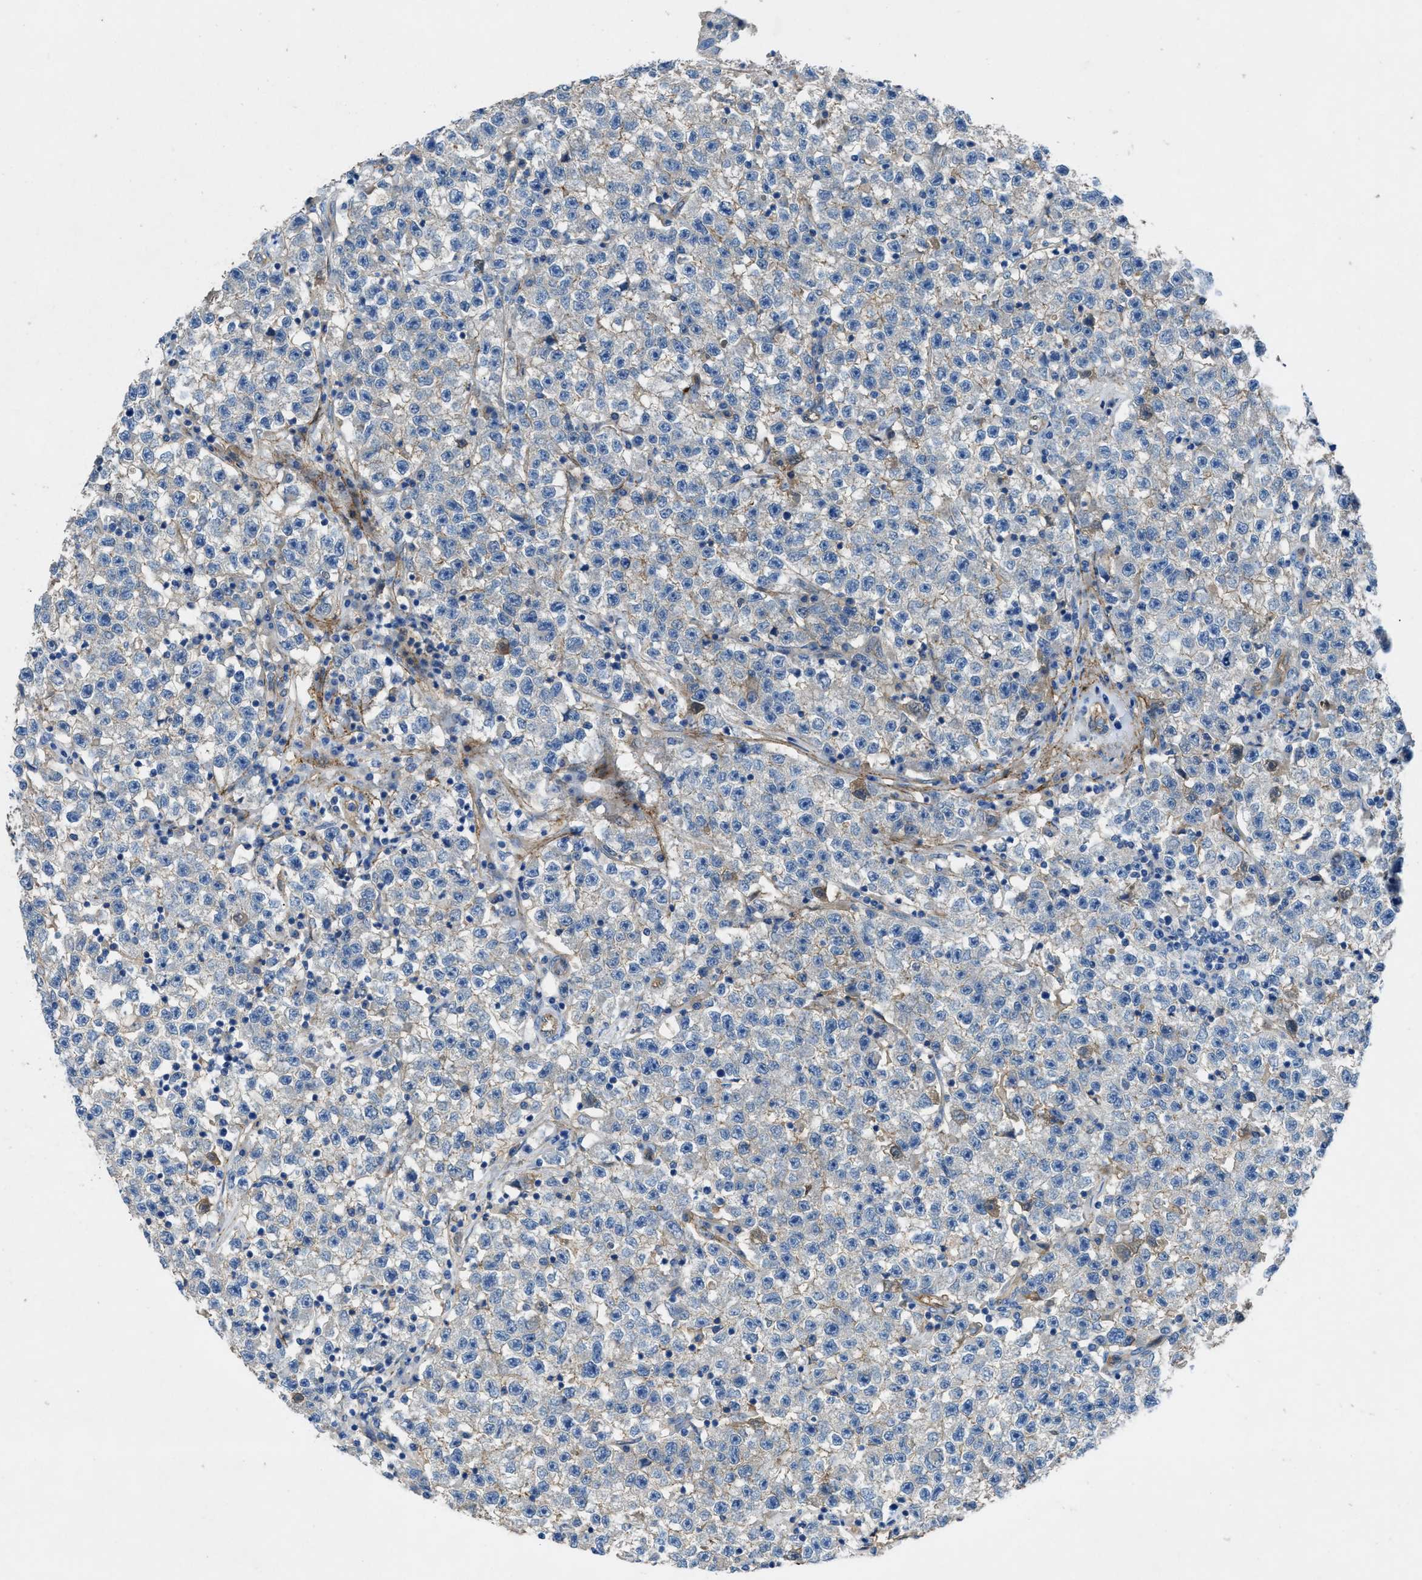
{"staining": {"intensity": "weak", "quantity": "<25%", "location": "cytoplasmic/membranous"}, "tissue": "testis cancer", "cell_type": "Tumor cells", "image_type": "cancer", "snomed": [{"axis": "morphology", "description": "Seminoma, NOS"}, {"axis": "topography", "description": "Testis"}], "caption": "Immunohistochemical staining of seminoma (testis) reveals no significant positivity in tumor cells.", "gene": "PTGFRN", "patient": {"sex": "male", "age": 22}}